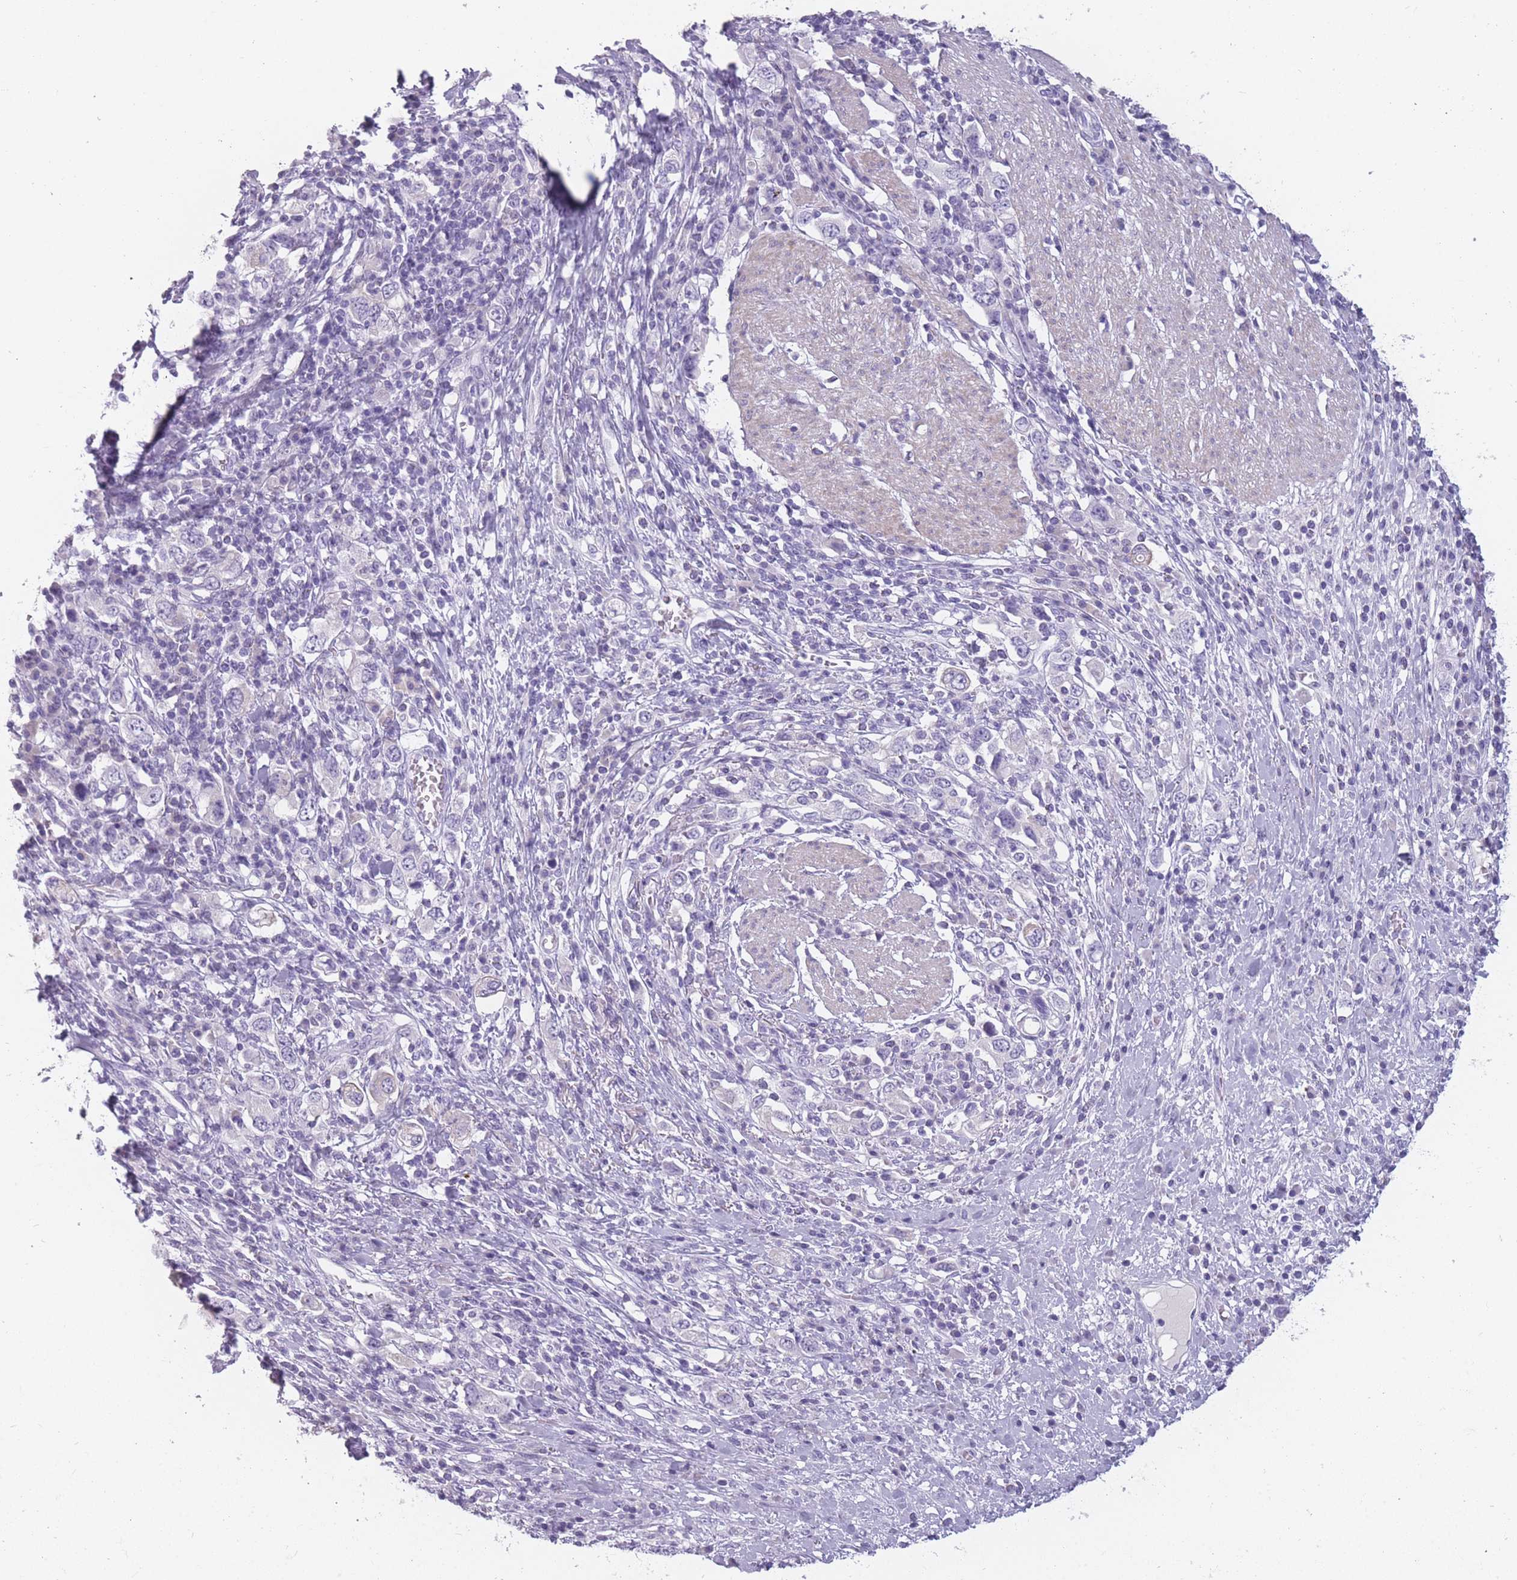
{"staining": {"intensity": "negative", "quantity": "none", "location": "none"}, "tissue": "stomach cancer", "cell_type": "Tumor cells", "image_type": "cancer", "snomed": [{"axis": "morphology", "description": "Adenocarcinoma, NOS"}, {"axis": "topography", "description": "Stomach, upper"}, {"axis": "topography", "description": "Stomach"}], "caption": "There is no significant expression in tumor cells of stomach cancer.", "gene": "PPFIA3", "patient": {"sex": "male", "age": 62}}